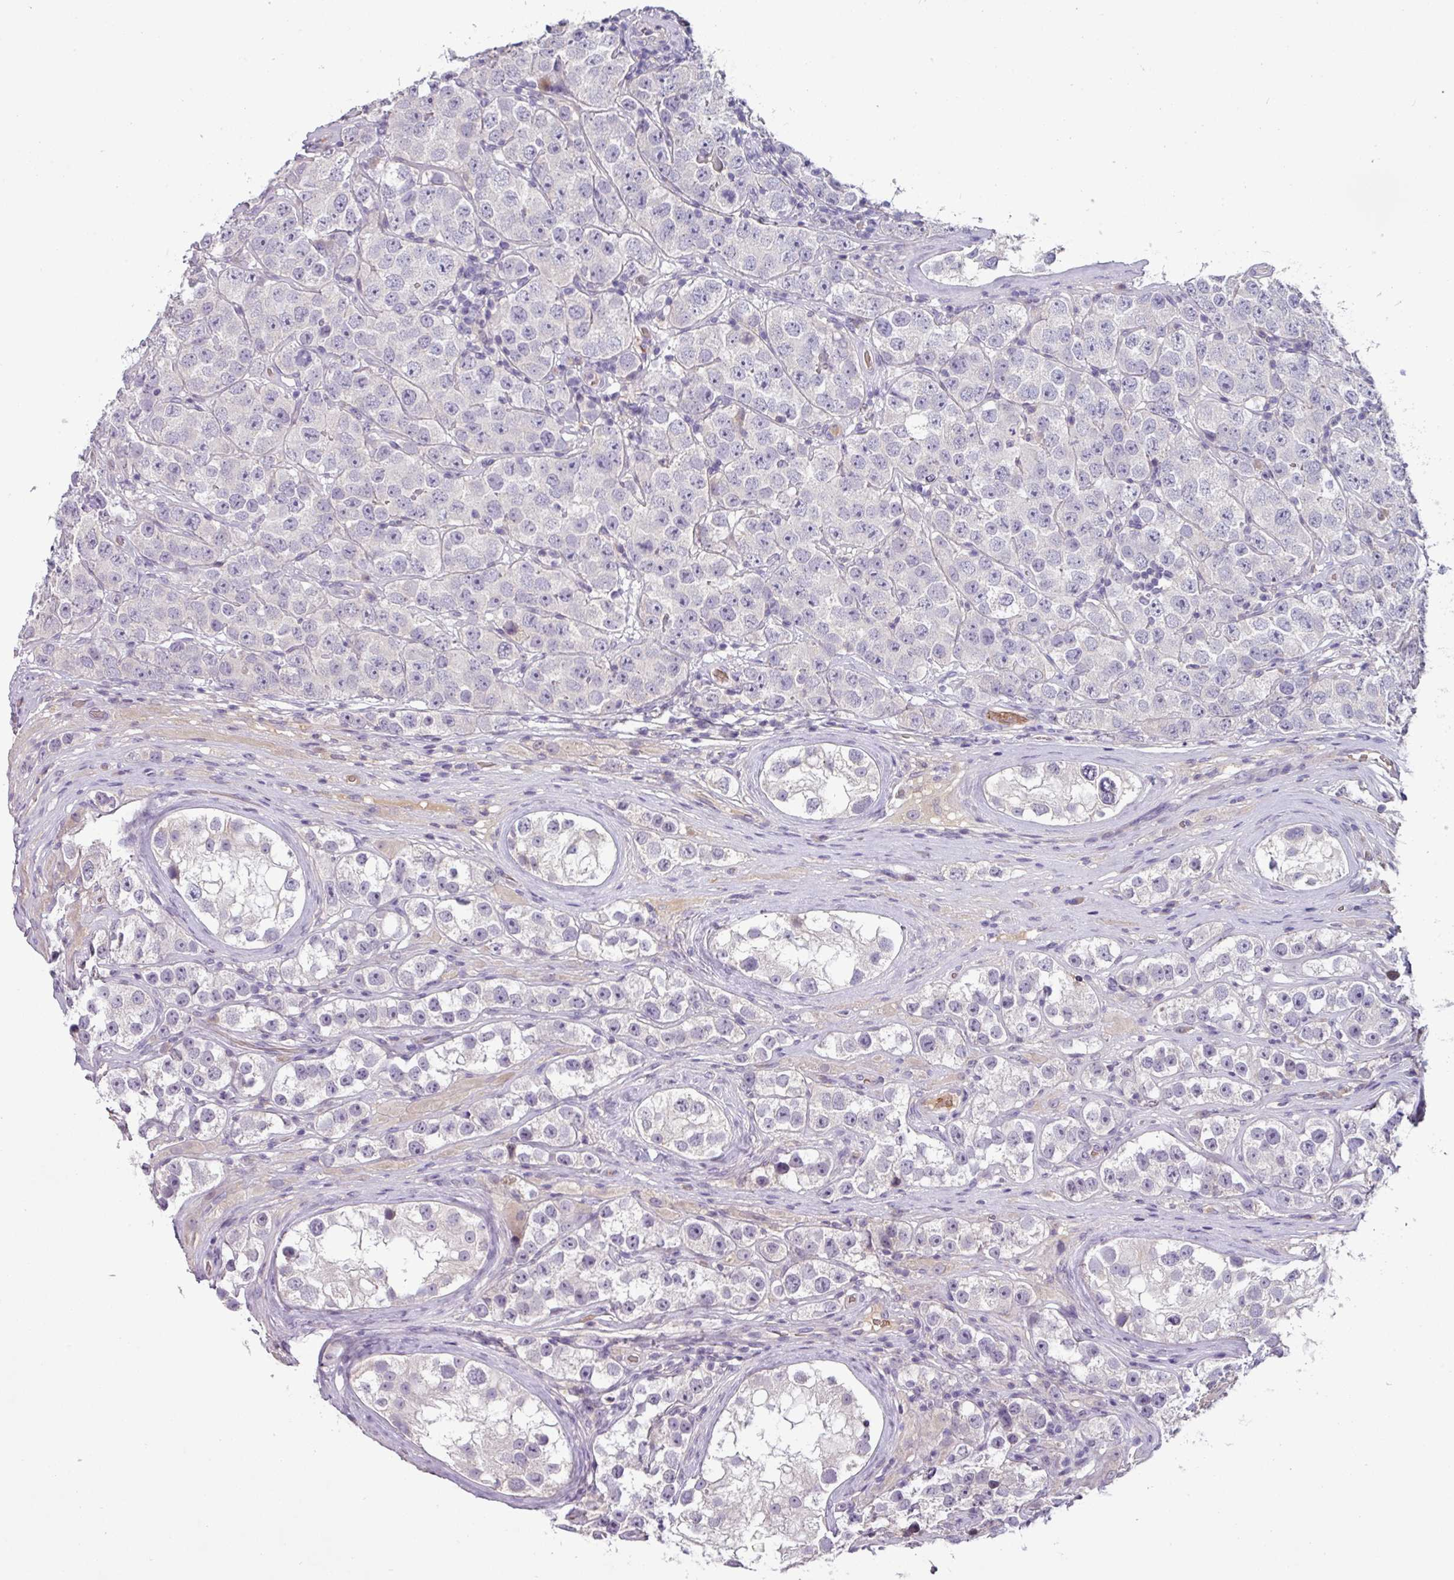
{"staining": {"intensity": "negative", "quantity": "none", "location": "none"}, "tissue": "testis cancer", "cell_type": "Tumor cells", "image_type": "cancer", "snomed": [{"axis": "morphology", "description": "Seminoma, NOS"}, {"axis": "topography", "description": "Testis"}], "caption": "Tumor cells are negative for protein expression in human testis cancer (seminoma).", "gene": "SLC5A10", "patient": {"sex": "male", "age": 28}}